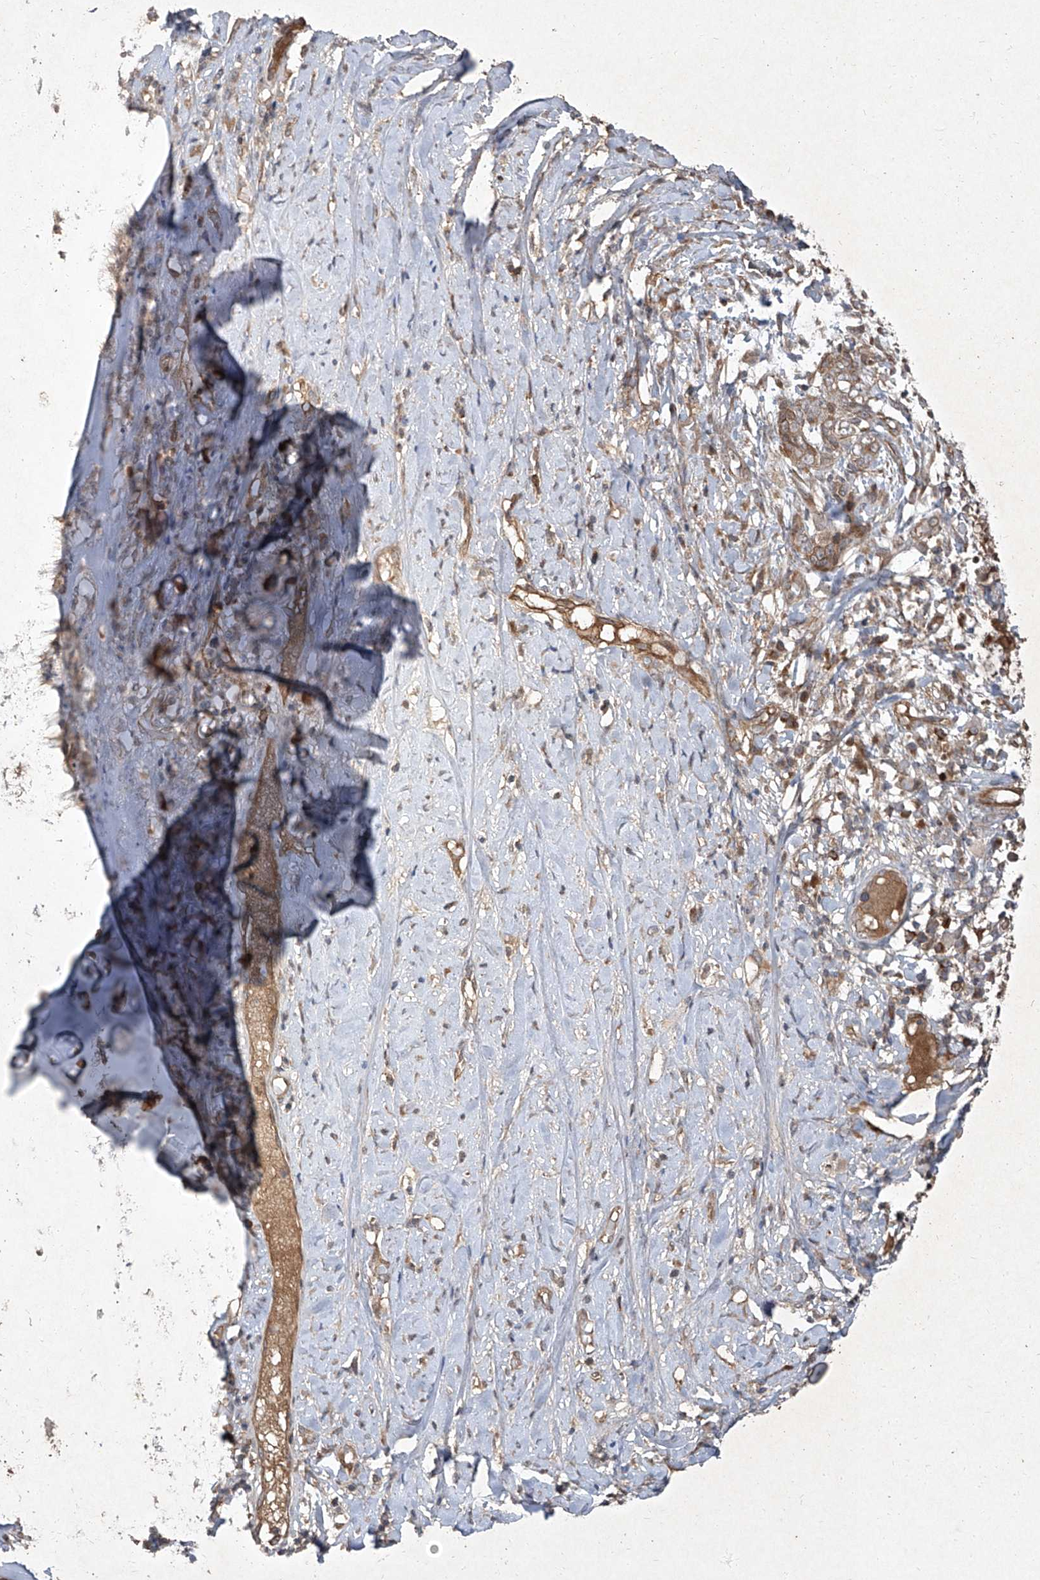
{"staining": {"intensity": "moderate", "quantity": "25%-75%", "location": "cytoplasmic/membranous"}, "tissue": "soft tissue", "cell_type": "Chondrocytes", "image_type": "normal", "snomed": [{"axis": "morphology", "description": "Normal tissue, NOS"}, {"axis": "morphology", "description": "Basal cell carcinoma"}, {"axis": "topography", "description": "Cartilage tissue"}, {"axis": "topography", "description": "Nasopharynx"}, {"axis": "topography", "description": "Oral tissue"}], "caption": "Soft tissue stained with IHC displays moderate cytoplasmic/membranous staining in approximately 25%-75% of chondrocytes. The protein is stained brown, and the nuclei are stained in blue (DAB IHC with brightfield microscopy, high magnification).", "gene": "CCN1", "patient": {"sex": "female", "age": 77}}